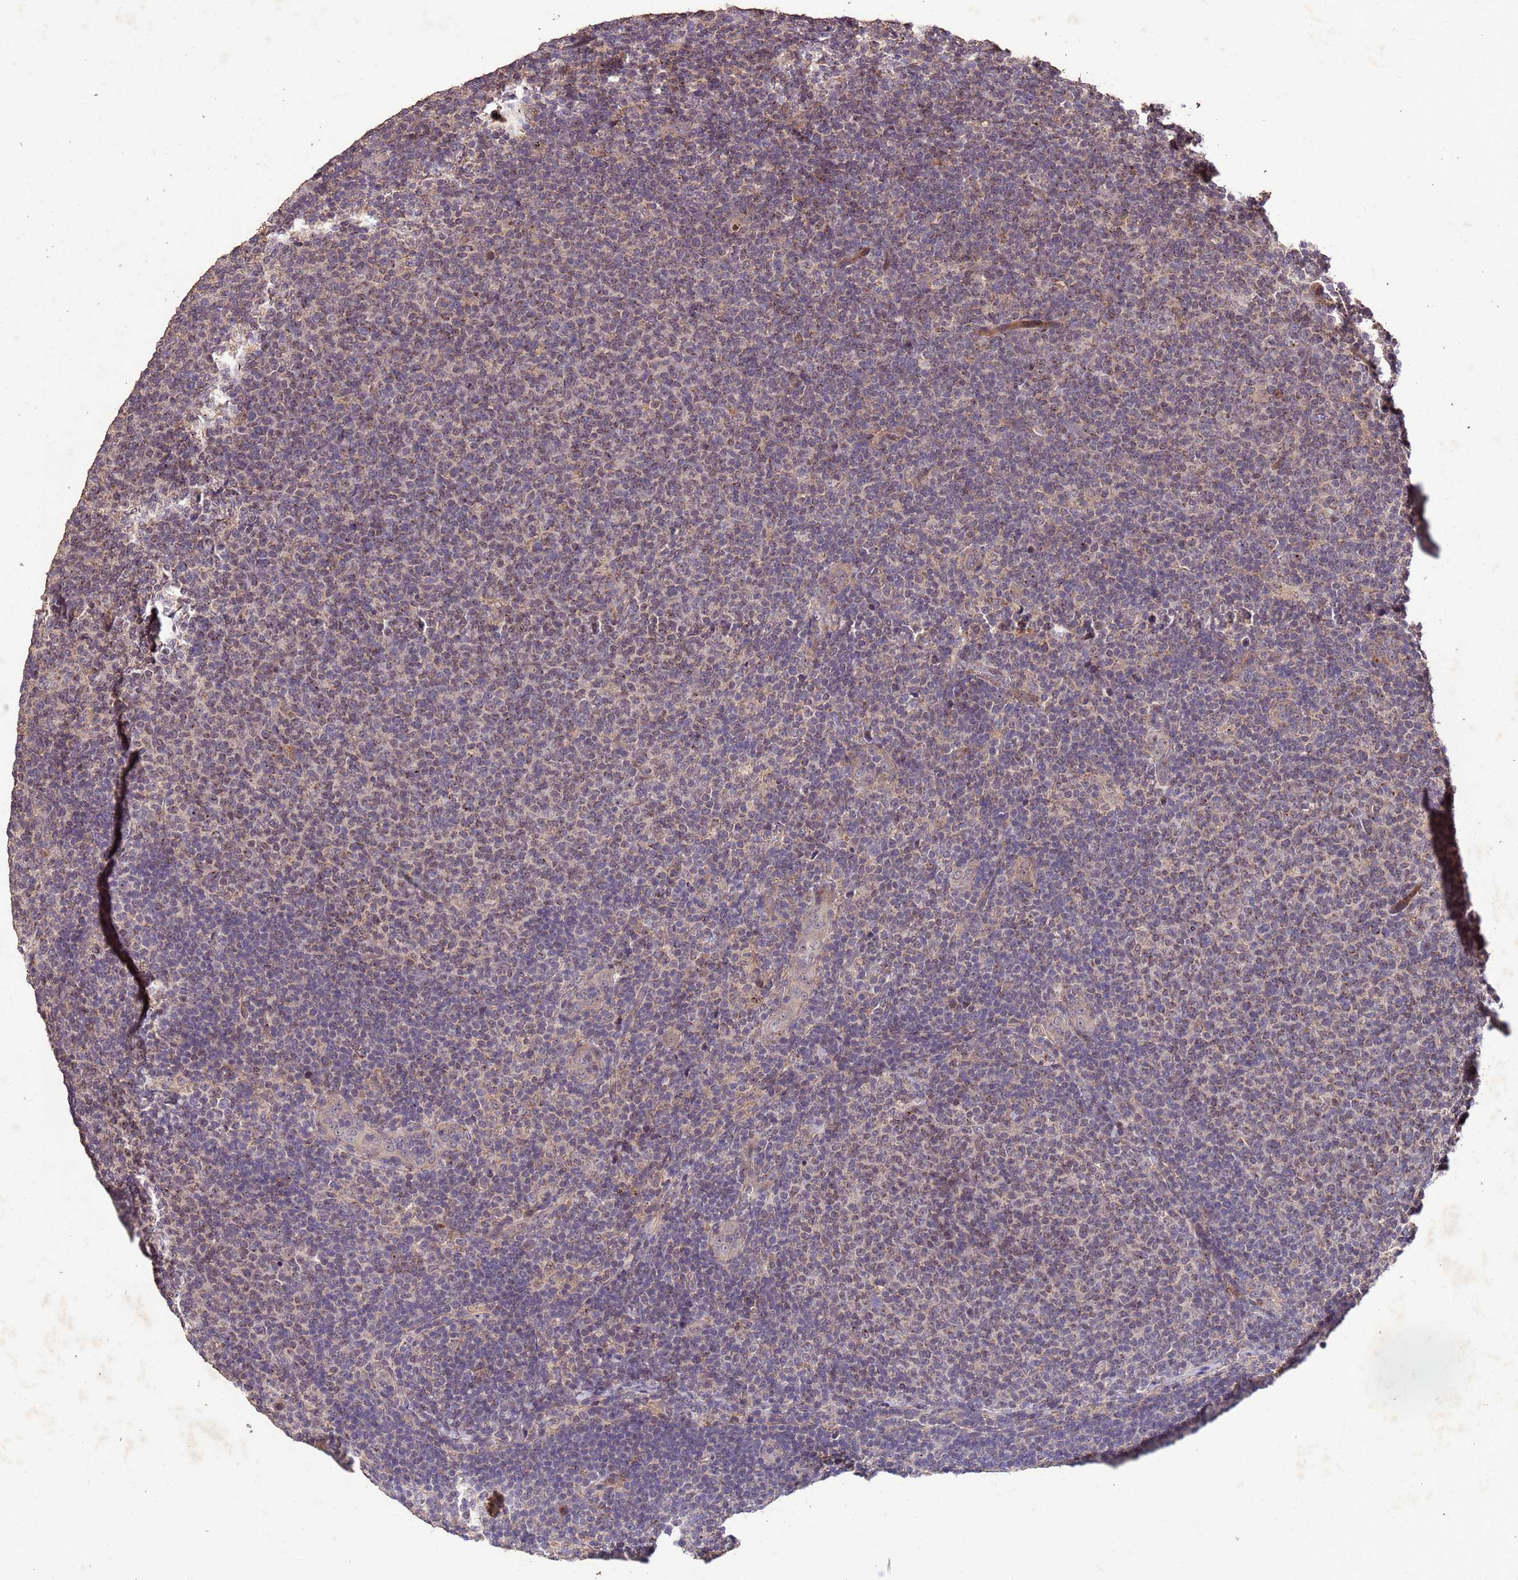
{"staining": {"intensity": "weak", "quantity": "<25%", "location": "cytoplasmic/membranous,nuclear"}, "tissue": "lymphoma", "cell_type": "Tumor cells", "image_type": "cancer", "snomed": [{"axis": "morphology", "description": "Malignant lymphoma, non-Hodgkin's type, Low grade"}, {"axis": "topography", "description": "Lymph node"}], "caption": "High magnification brightfield microscopy of lymphoma stained with DAB (3,3'-diaminobenzidine) (brown) and counterstained with hematoxylin (blue): tumor cells show no significant expression.", "gene": "TOR4A", "patient": {"sex": "male", "age": 66}}